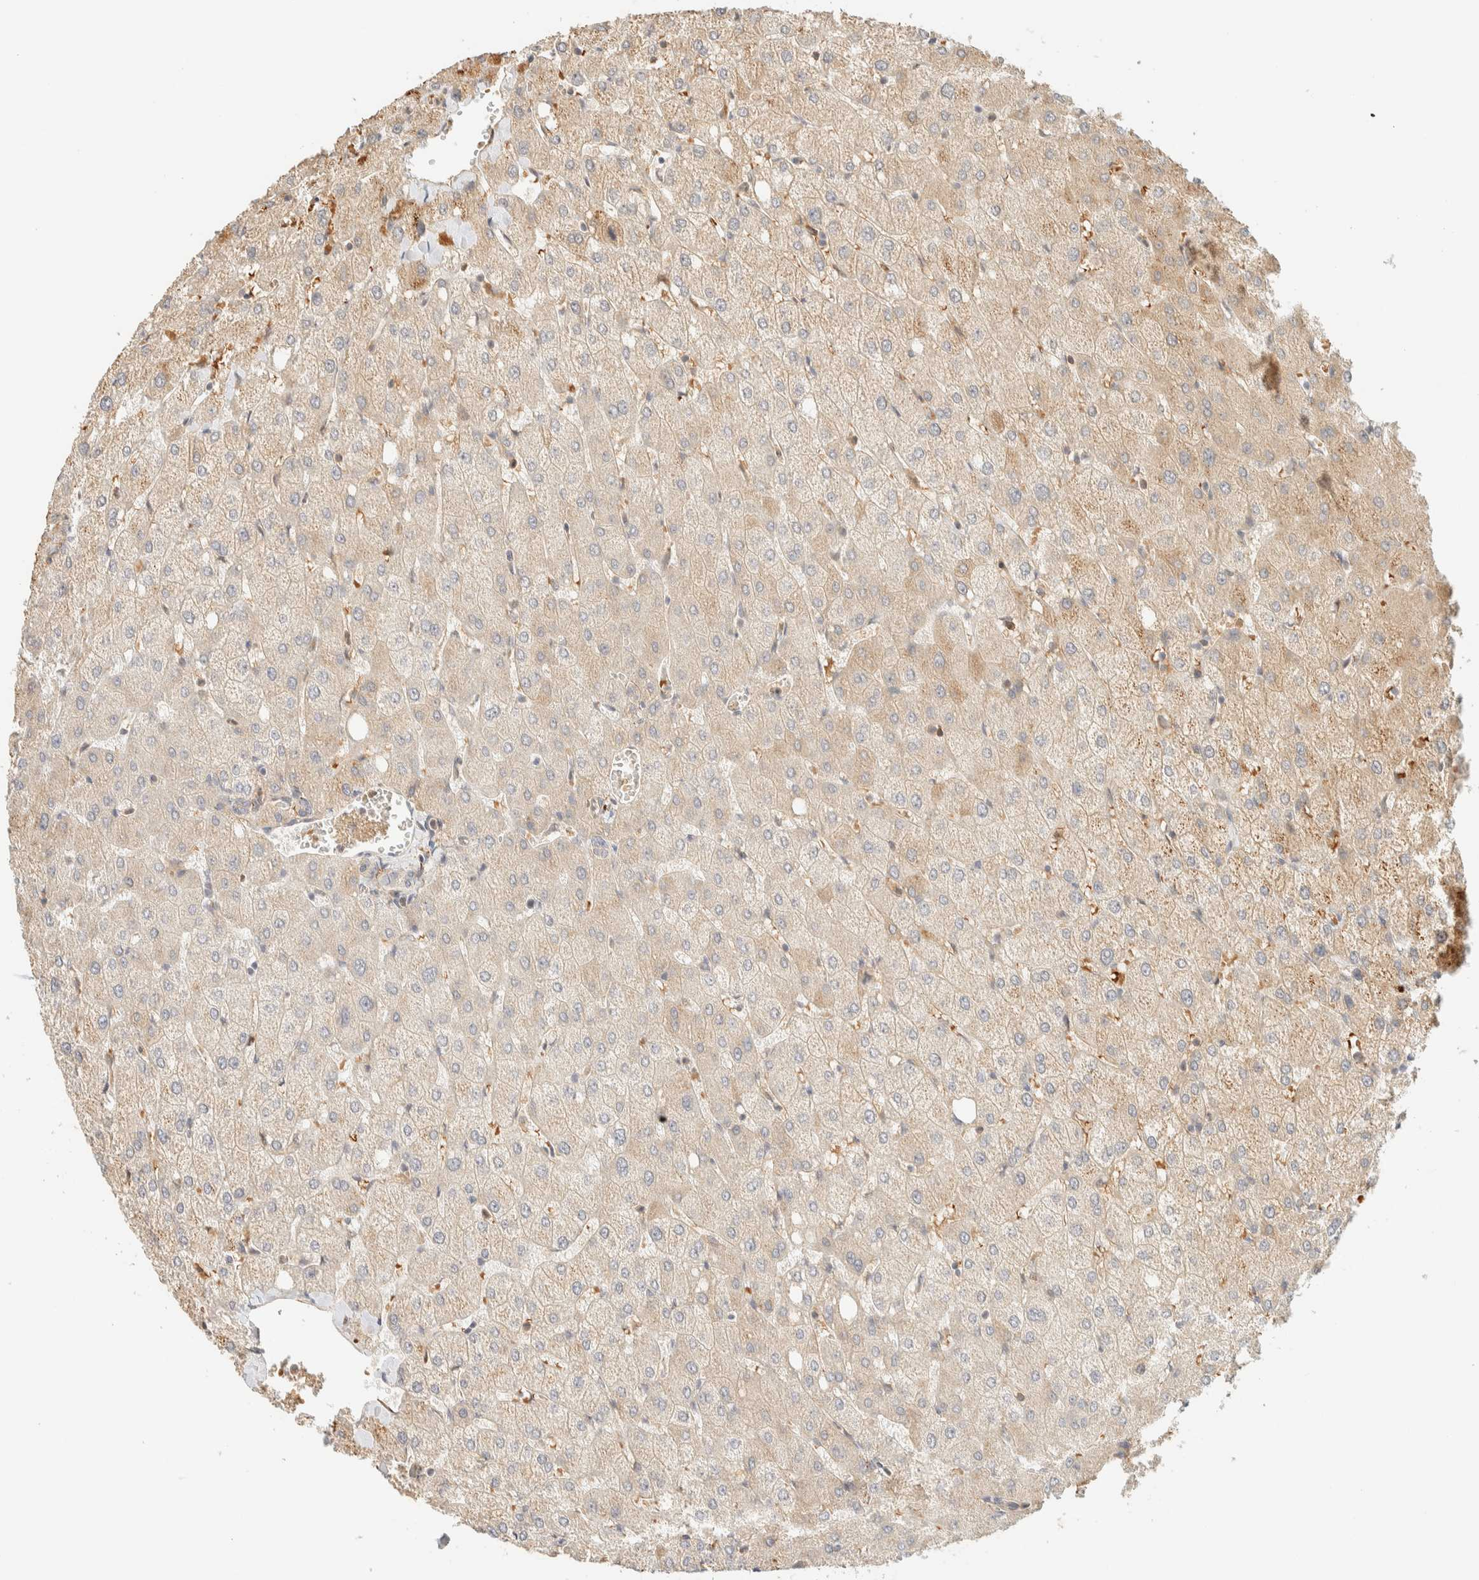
{"staining": {"intensity": "negative", "quantity": "none", "location": "none"}, "tissue": "liver", "cell_type": "Cholangiocytes", "image_type": "normal", "snomed": [{"axis": "morphology", "description": "Normal tissue, NOS"}, {"axis": "topography", "description": "Liver"}], "caption": "Immunohistochemistry (IHC) micrograph of unremarkable human liver stained for a protein (brown), which exhibits no staining in cholangiocytes. (Brightfield microscopy of DAB immunohistochemistry at high magnification).", "gene": "TNK1", "patient": {"sex": "female", "age": 54}}